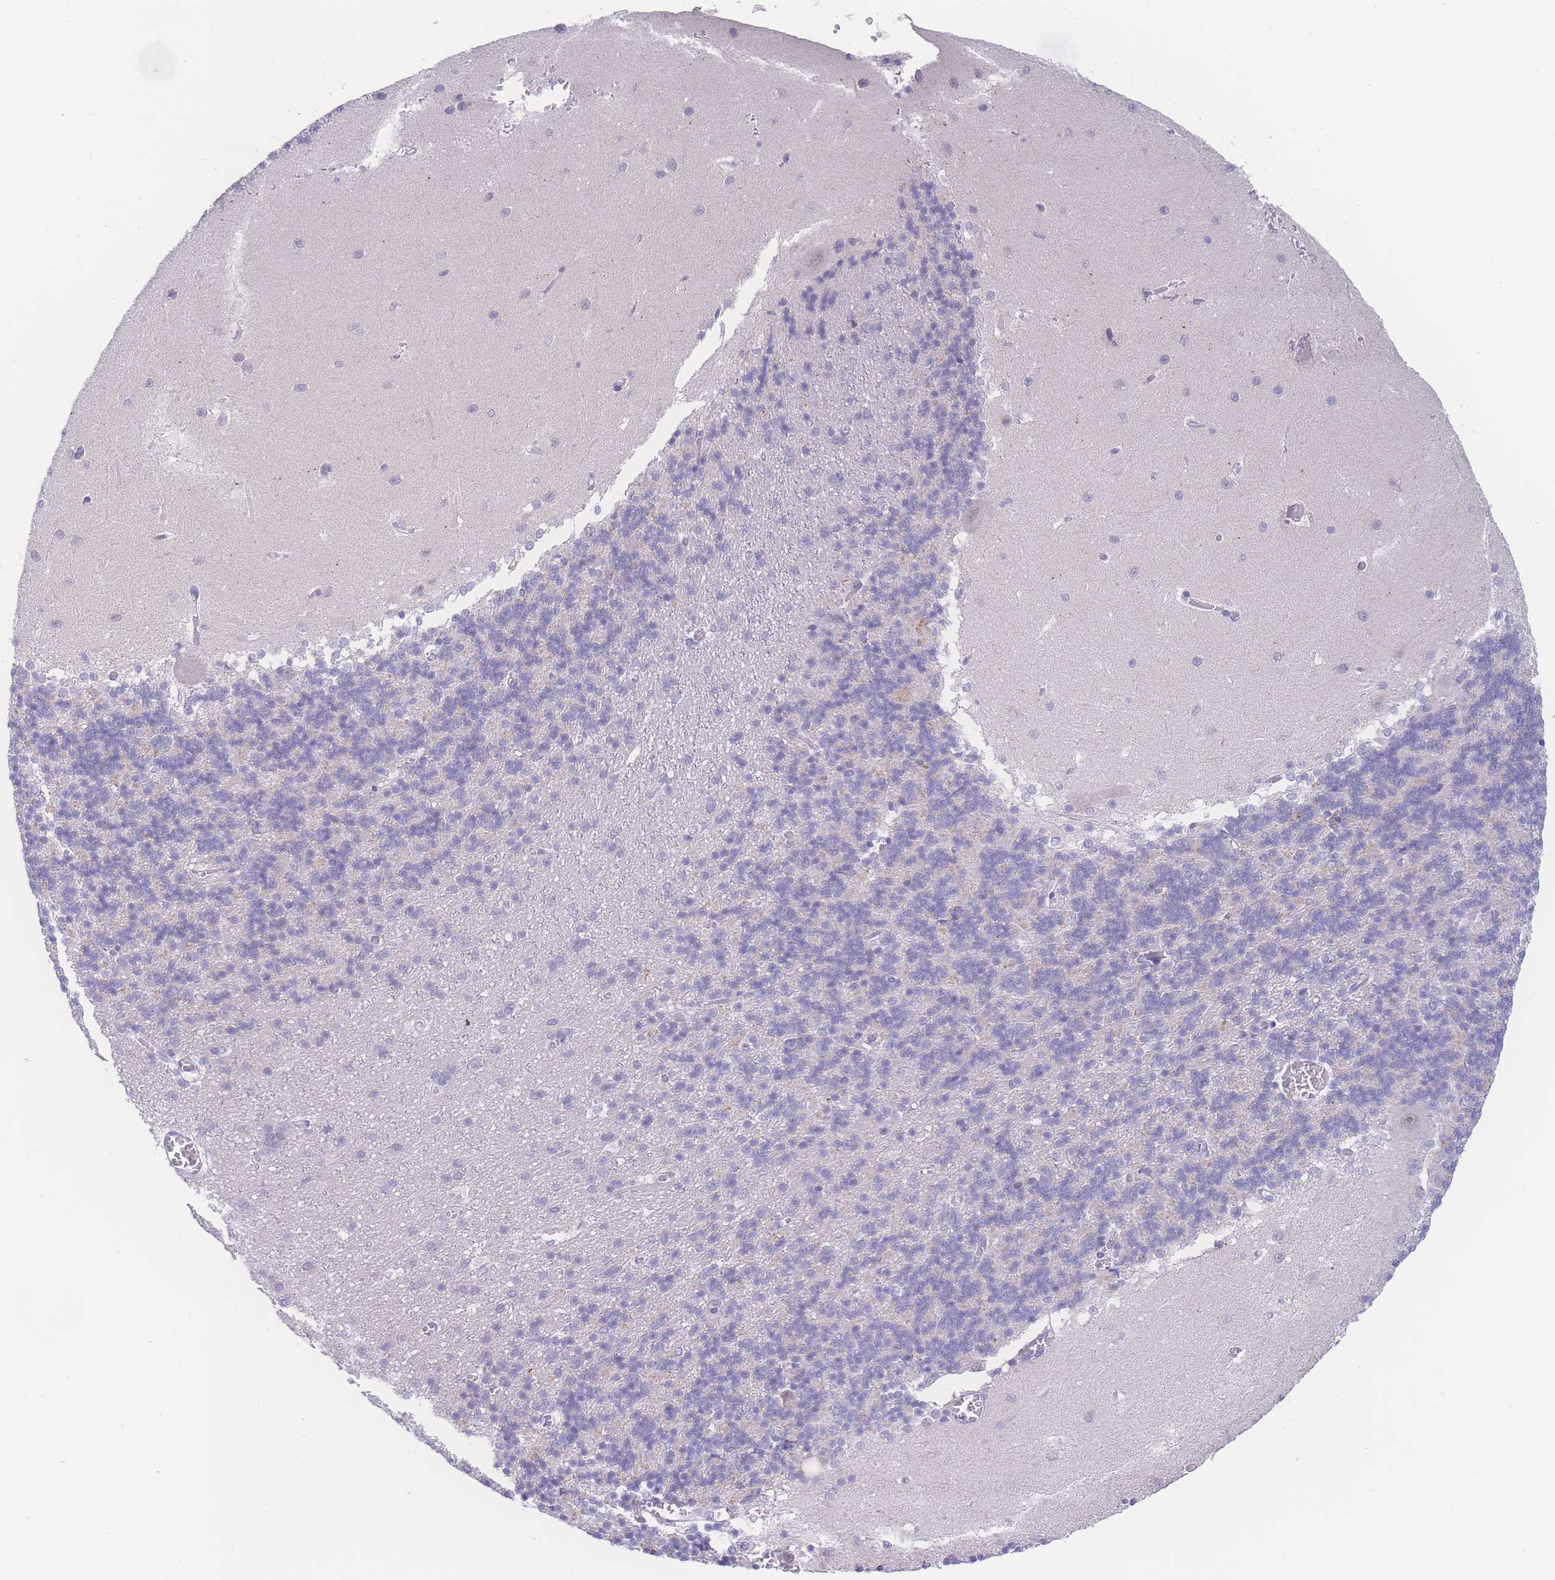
{"staining": {"intensity": "negative", "quantity": "none", "location": "none"}, "tissue": "cerebellum", "cell_type": "Cells in granular layer", "image_type": "normal", "snomed": [{"axis": "morphology", "description": "Normal tissue, NOS"}, {"axis": "topography", "description": "Cerebellum"}], "caption": "The micrograph displays no significant positivity in cells in granular layer of cerebellum.", "gene": "PRSS22", "patient": {"sex": "male", "age": 37}}